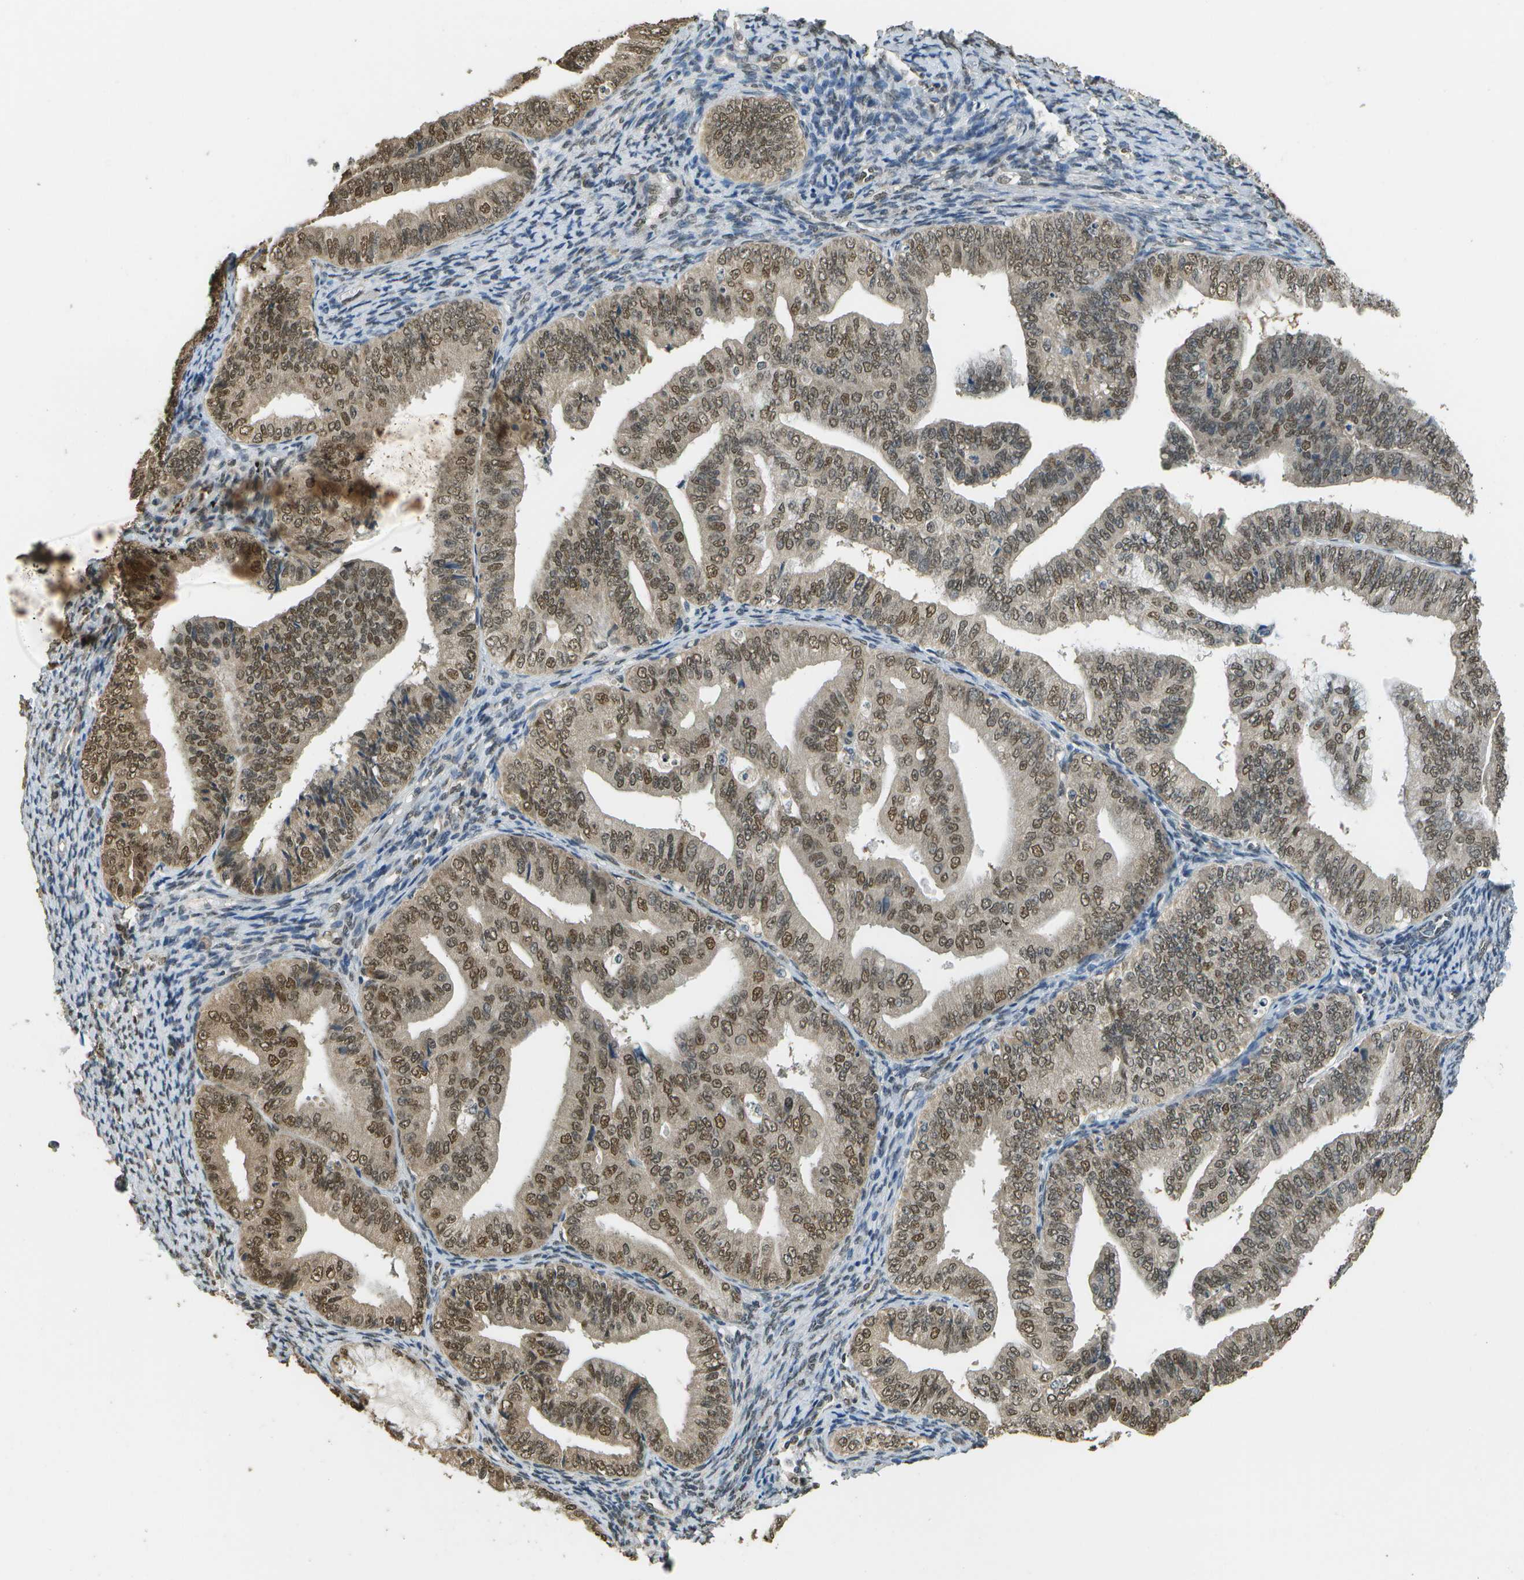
{"staining": {"intensity": "strong", "quantity": ">75%", "location": "cytoplasmic/membranous,nuclear"}, "tissue": "endometrial cancer", "cell_type": "Tumor cells", "image_type": "cancer", "snomed": [{"axis": "morphology", "description": "Adenocarcinoma, NOS"}, {"axis": "topography", "description": "Endometrium"}], "caption": "An immunohistochemistry image of tumor tissue is shown. Protein staining in brown shows strong cytoplasmic/membranous and nuclear positivity in endometrial cancer (adenocarcinoma) within tumor cells.", "gene": "ABL2", "patient": {"sex": "female", "age": 63}}